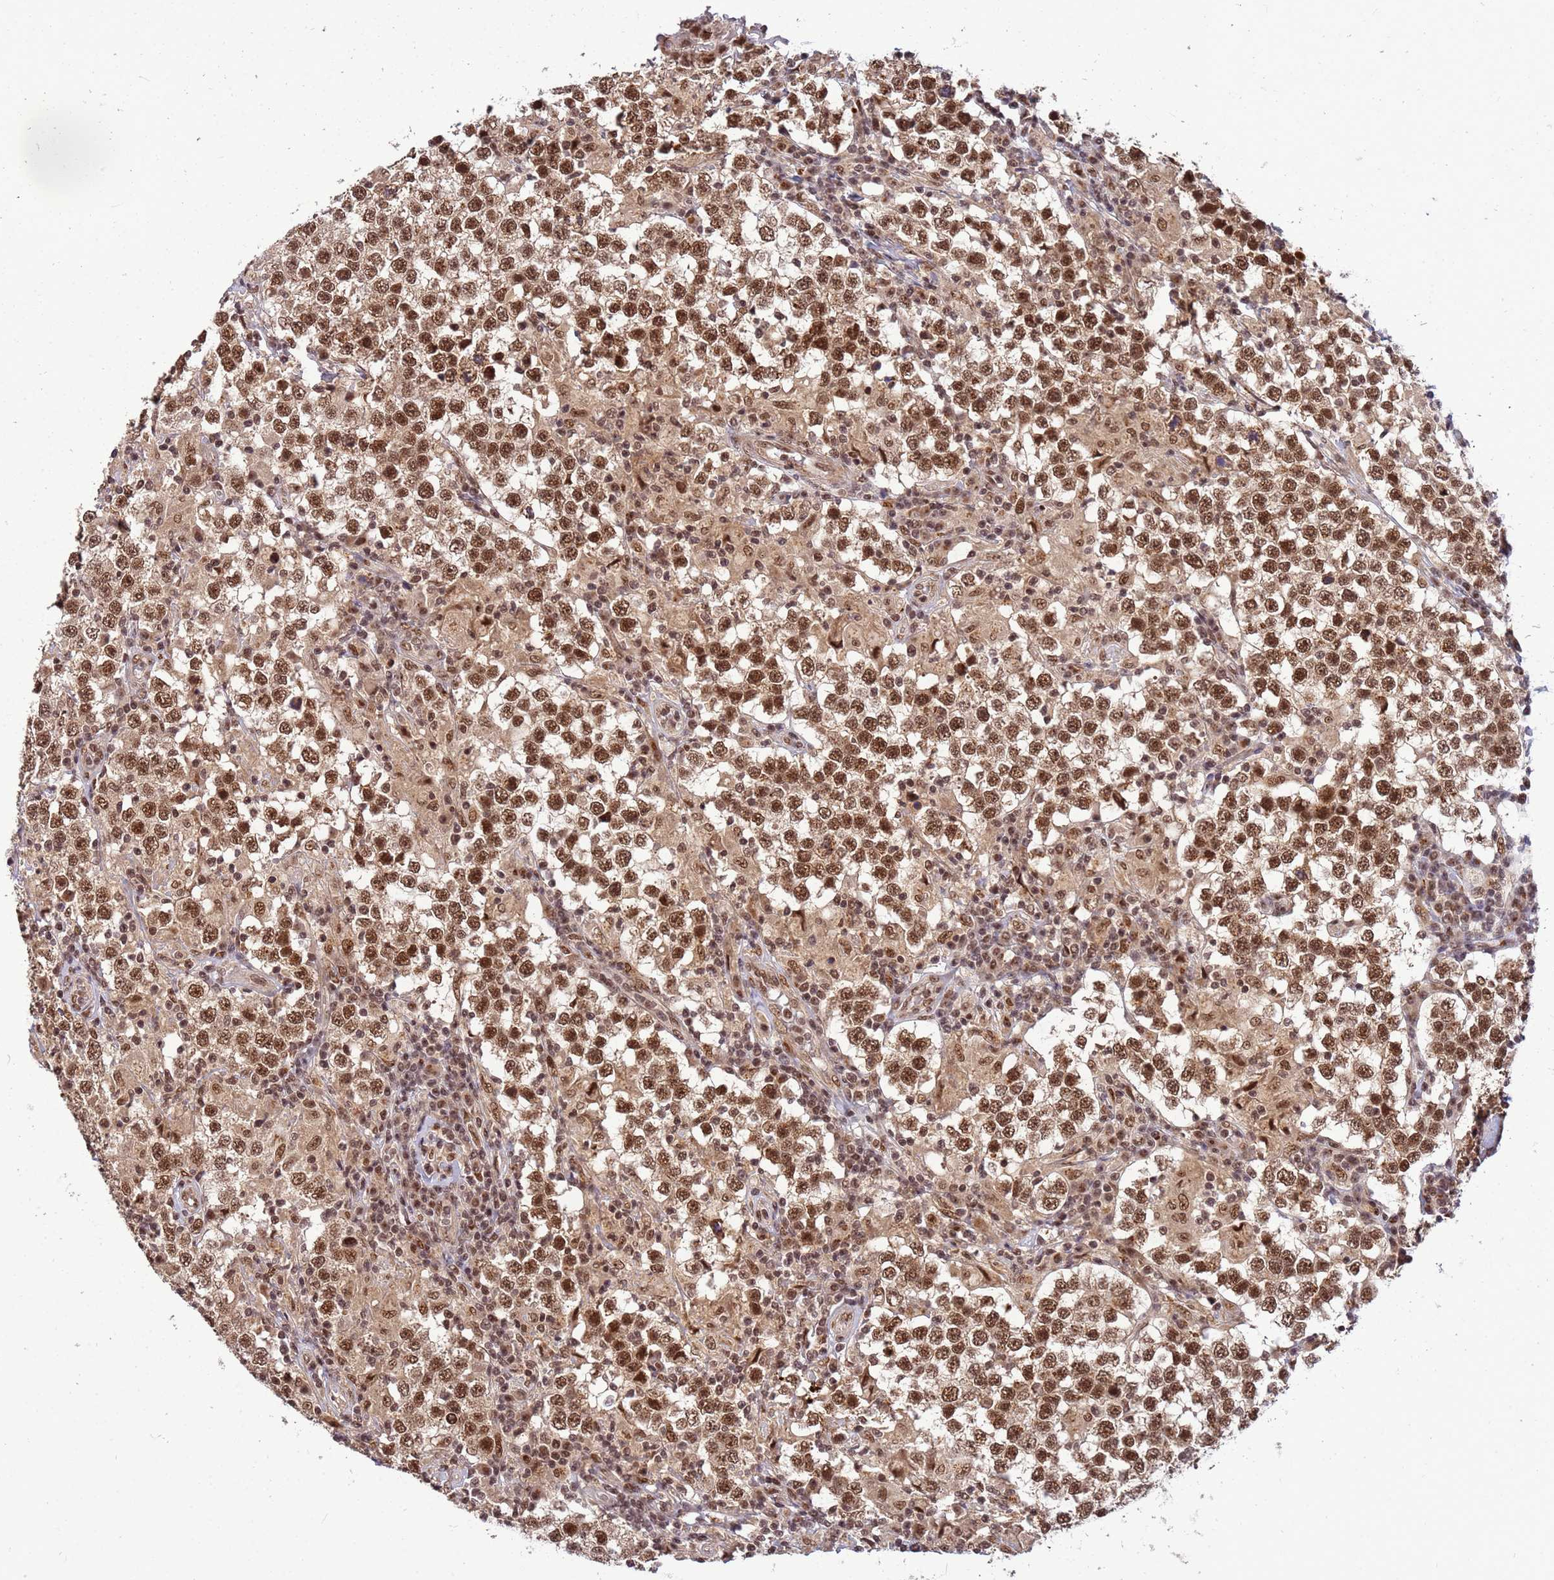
{"staining": {"intensity": "strong", "quantity": ">75%", "location": "cytoplasmic/membranous,nuclear"}, "tissue": "testis cancer", "cell_type": "Tumor cells", "image_type": "cancer", "snomed": [{"axis": "morphology", "description": "Seminoma, NOS"}, {"axis": "morphology", "description": "Carcinoma, Embryonal, NOS"}, {"axis": "topography", "description": "Testis"}], "caption": "This micrograph demonstrates immunohistochemistry staining of human testis embryonal carcinoma, with high strong cytoplasmic/membranous and nuclear positivity in about >75% of tumor cells.", "gene": "NCBP2", "patient": {"sex": "male", "age": 41}}